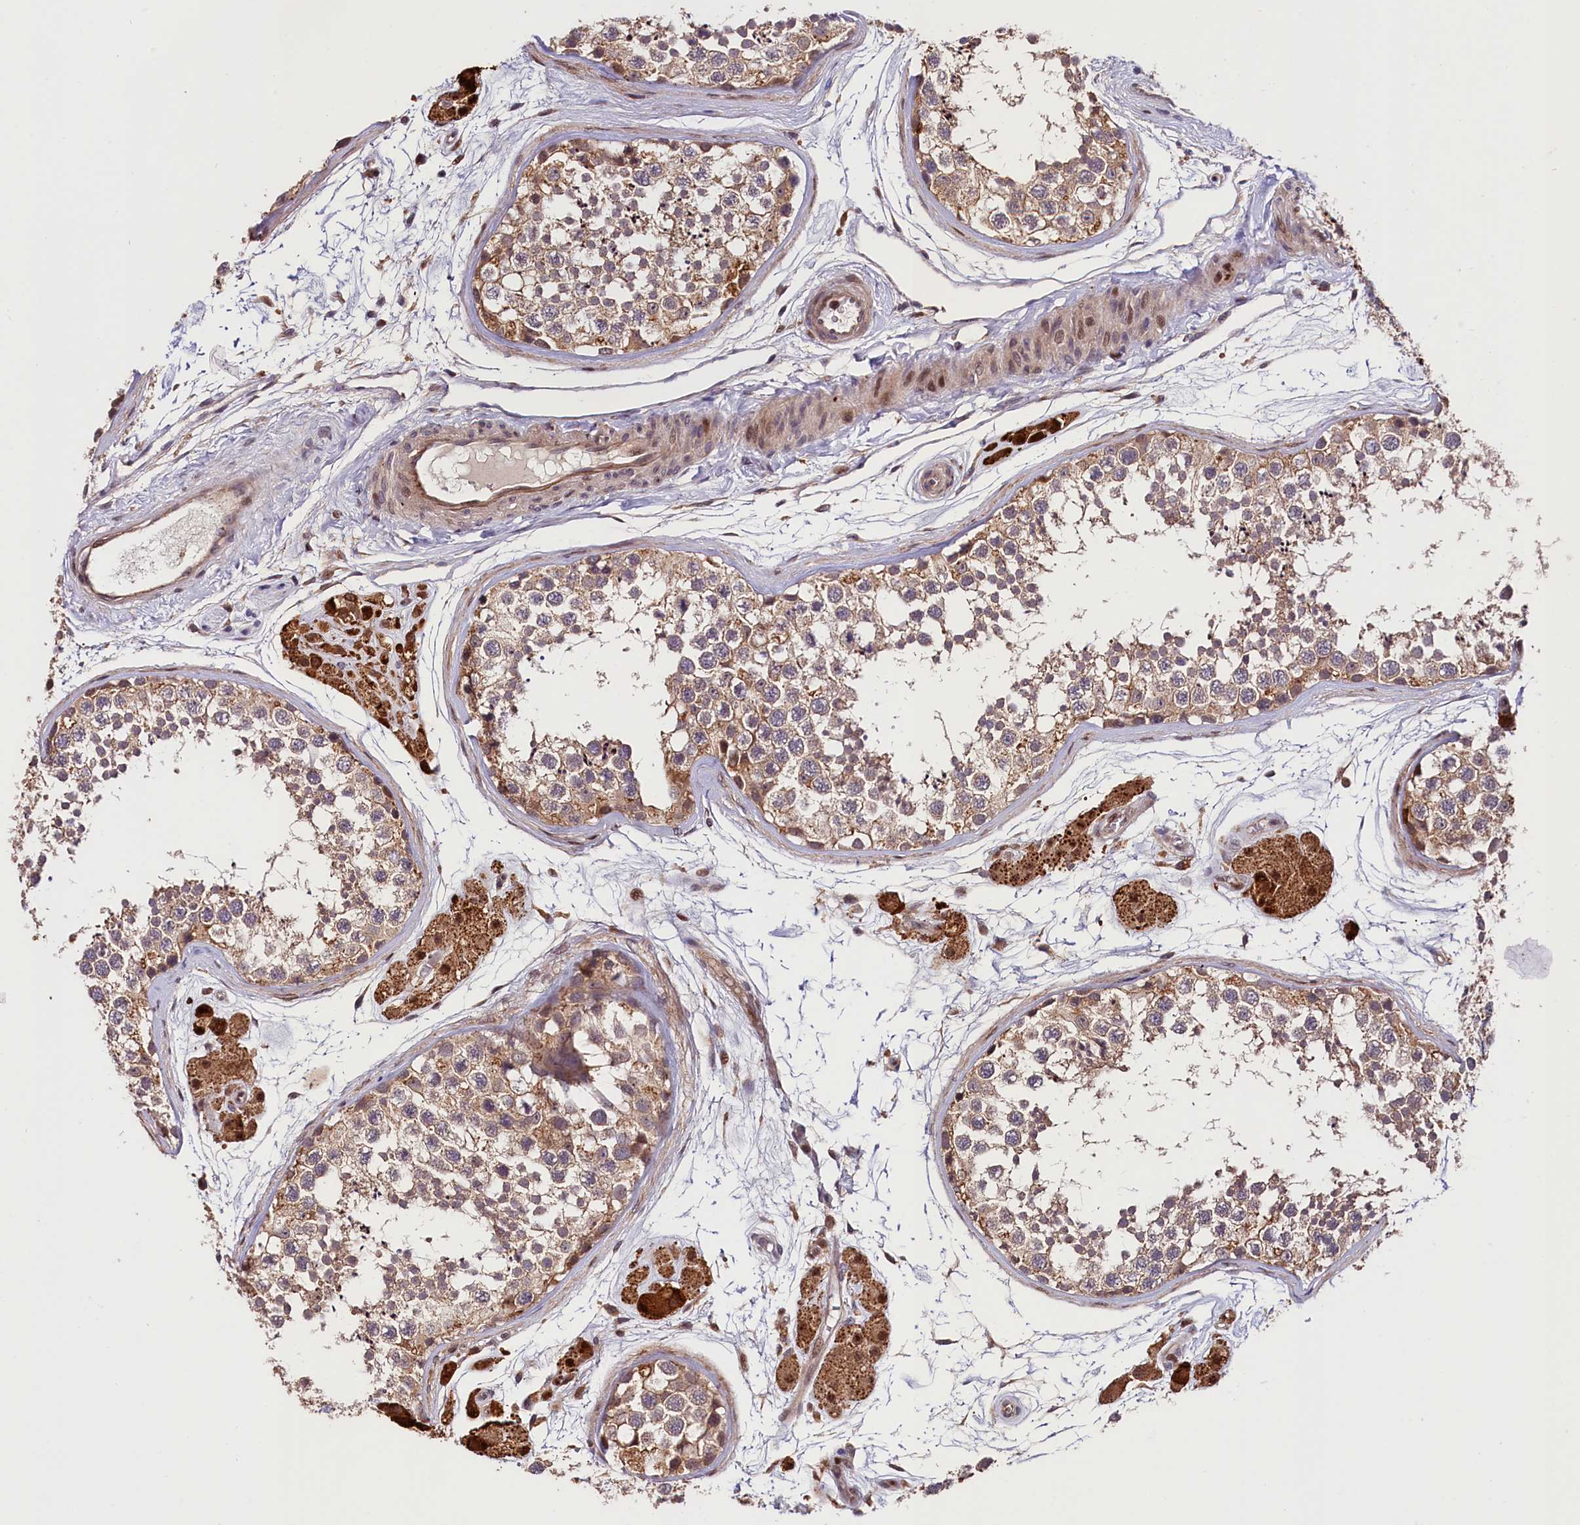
{"staining": {"intensity": "weak", "quantity": ">75%", "location": "cytoplasmic/membranous"}, "tissue": "testis", "cell_type": "Cells in seminiferous ducts", "image_type": "normal", "snomed": [{"axis": "morphology", "description": "Normal tissue, NOS"}, {"axis": "topography", "description": "Testis"}], "caption": "The image demonstrates staining of unremarkable testis, revealing weak cytoplasmic/membranous protein positivity (brown color) within cells in seminiferous ducts.", "gene": "CACNA1H", "patient": {"sex": "male", "age": 56}}